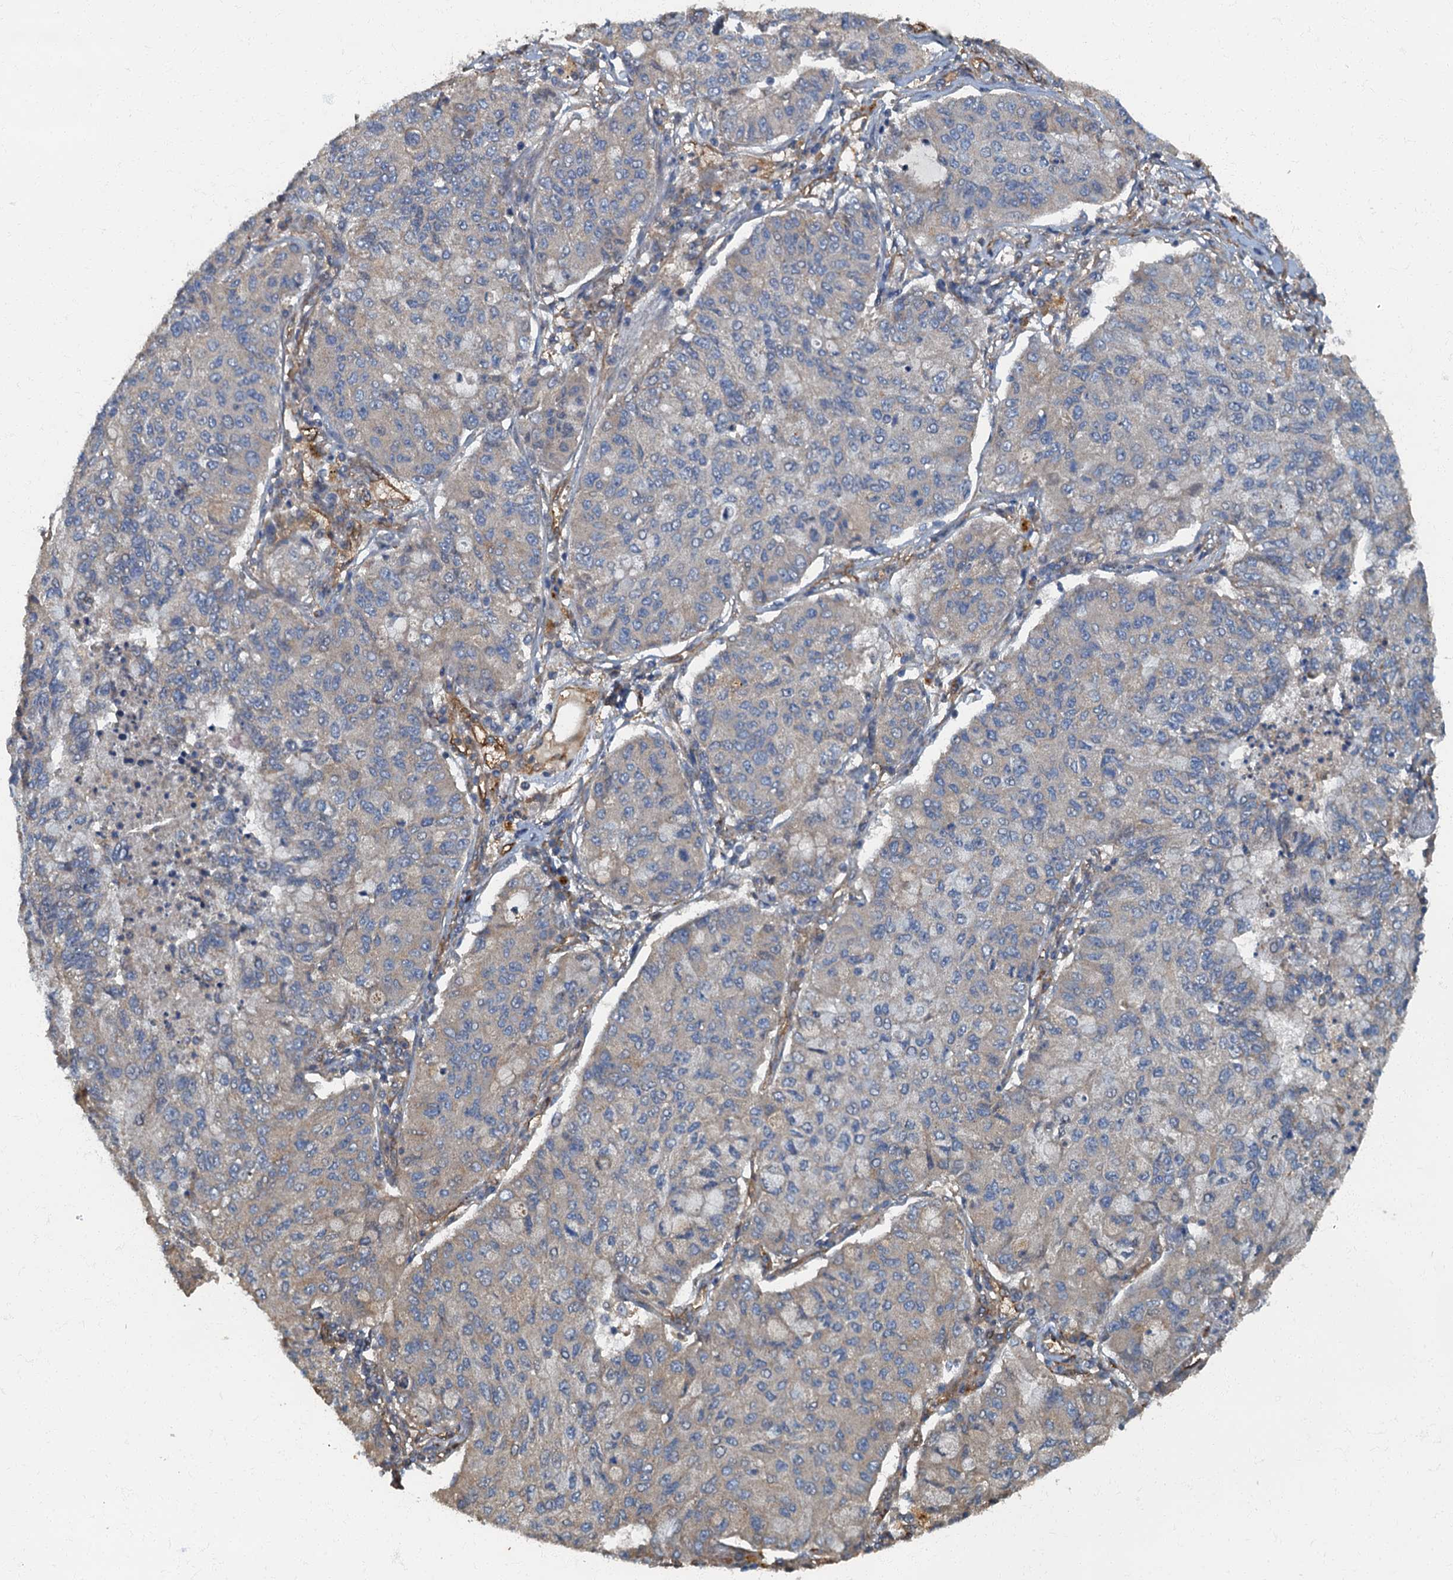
{"staining": {"intensity": "weak", "quantity": "<25%", "location": "cytoplasmic/membranous"}, "tissue": "lung cancer", "cell_type": "Tumor cells", "image_type": "cancer", "snomed": [{"axis": "morphology", "description": "Squamous cell carcinoma, NOS"}, {"axis": "topography", "description": "Lung"}], "caption": "DAB (3,3'-diaminobenzidine) immunohistochemical staining of lung cancer (squamous cell carcinoma) reveals no significant staining in tumor cells.", "gene": "ARL11", "patient": {"sex": "male", "age": 74}}